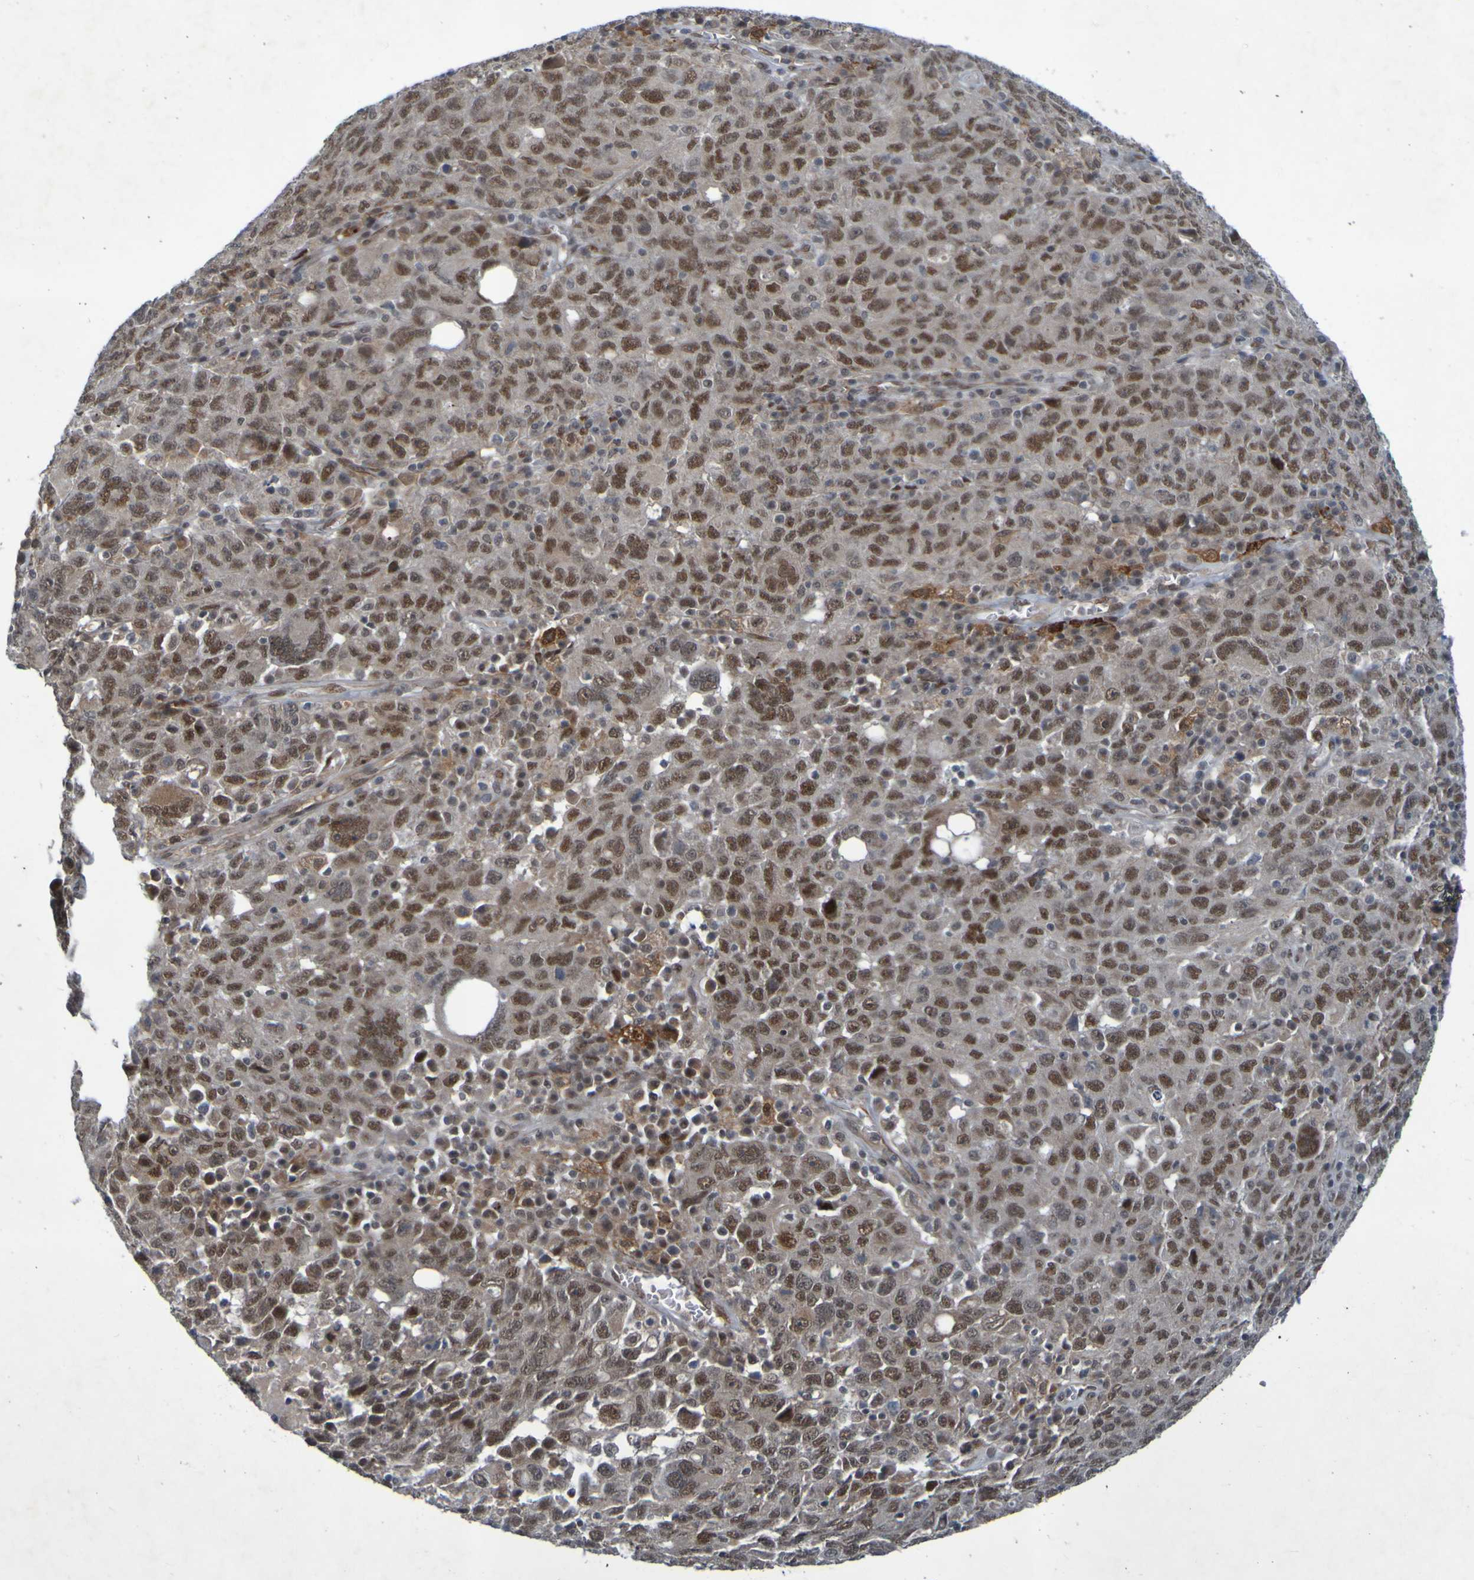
{"staining": {"intensity": "moderate", "quantity": ">75%", "location": "cytoplasmic/membranous,nuclear"}, "tissue": "ovarian cancer", "cell_type": "Tumor cells", "image_type": "cancer", "snomed": [{"axis": "morphology", "description": "Carcinoma, endometroid"}, {"axis": "topography", "description": "Ovary"}], "caption": "A high-resolution image shows IHC staining of ovarian cancer, which reveals moderate cytoplasmic/membranous and nuclear expression in approximately >75% of tumor cells.", "gene": "MCPH1", "patient": {"sex": "female", "age": 62}}